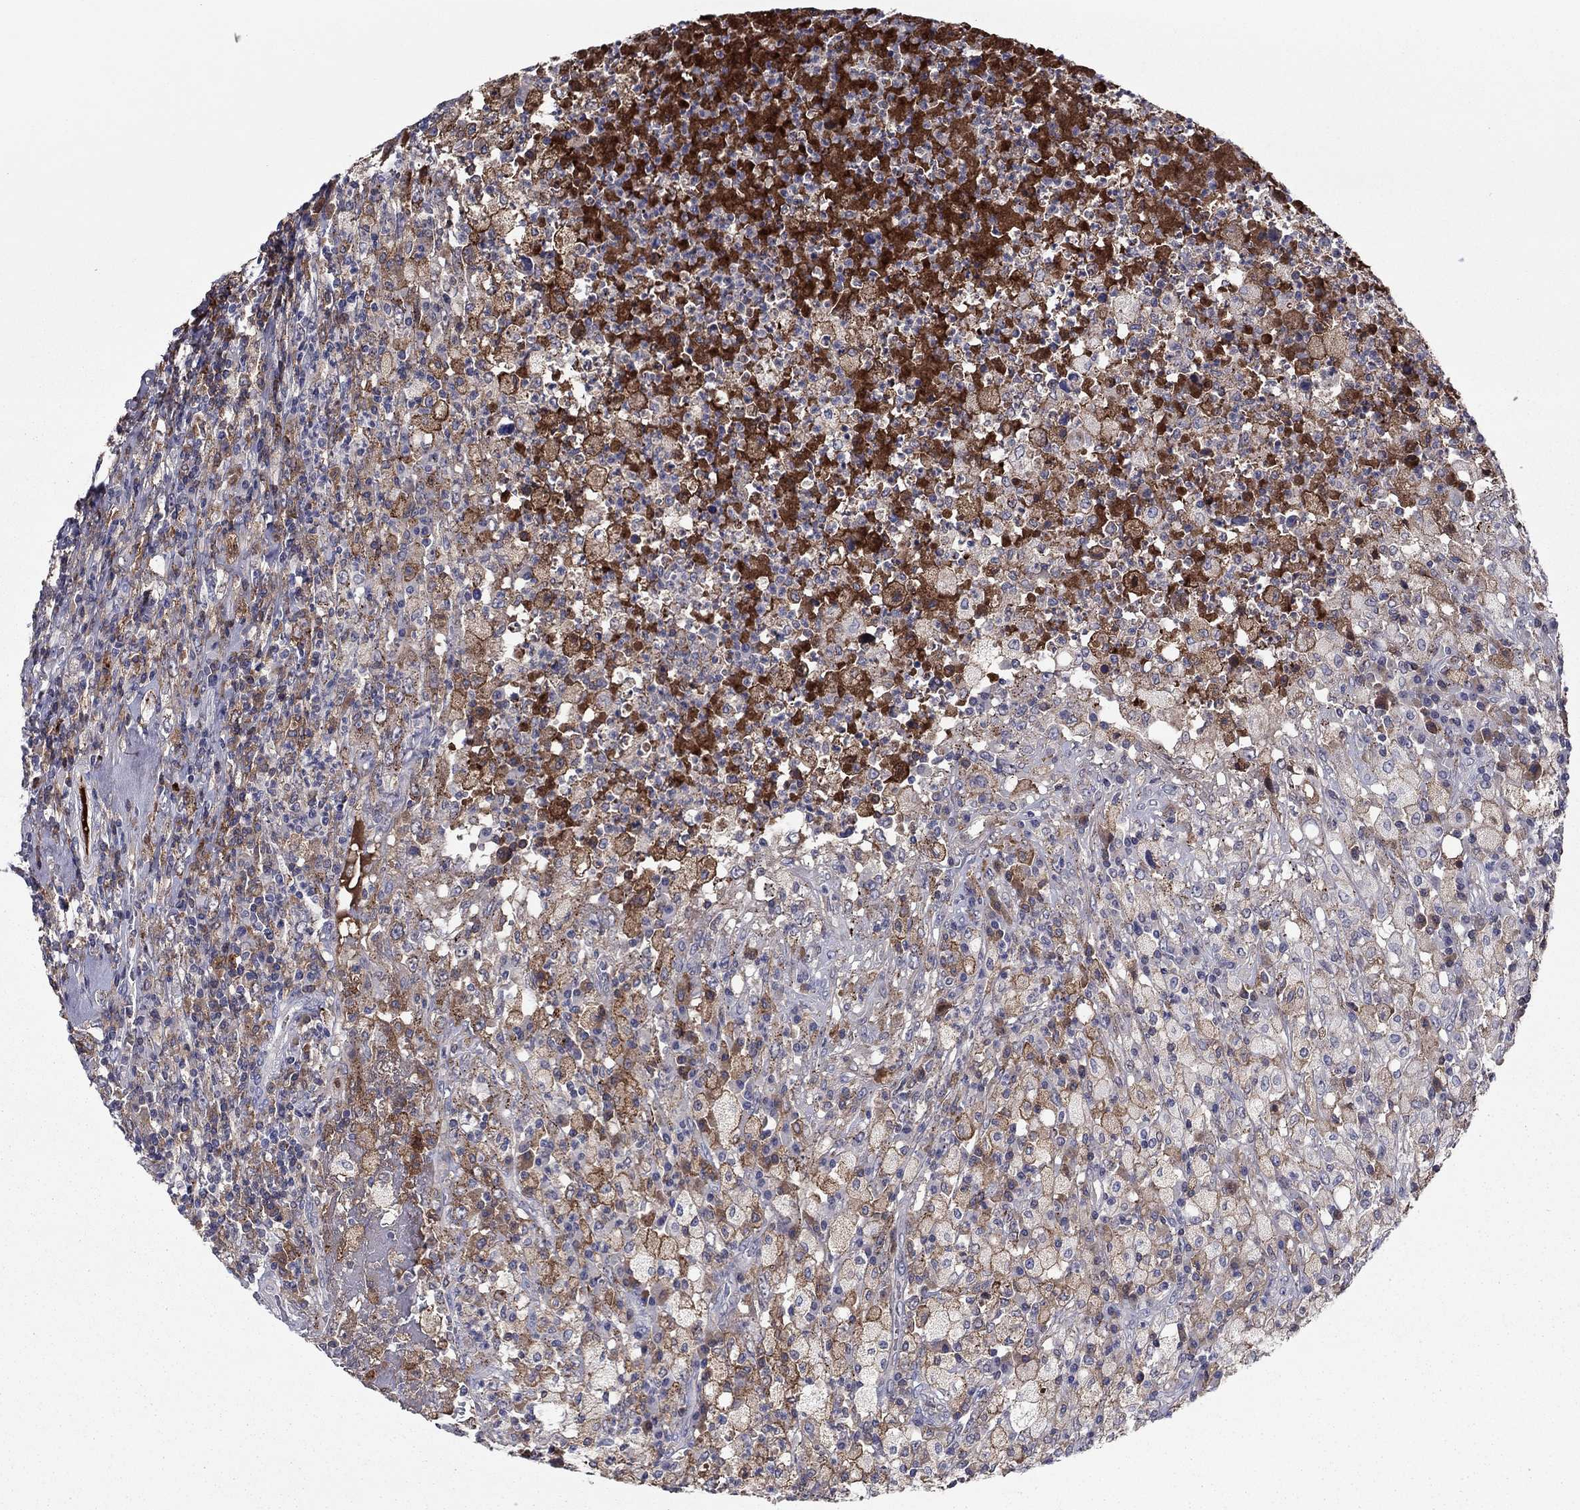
{"staining": {"intensity": "strong", "quantity": "<25%", "location": "cytoplasmic/membranous"}, "tissue": "testis cancer", "cell_type": "Tumor cells", "image_type": "cancer", "snomed": [{"axis": "morphology", "description": "Necrosis, NOS"}, {"axis": "morphology", "description": "Carcinoma, Embryonal, NOS"}, {"axis": "topography", "description": "Testis"}], "caption": "Testis embryonal carcinoma was stained to show a protein in brown. There is medium levels of strong cytoplasmic/membranous positivity in about <25% of tumor cells. (DAB IHC with brightfield microscopy, high magnification).", "gene": "HPX", "patient": {"sex": "male", "age": 19}}